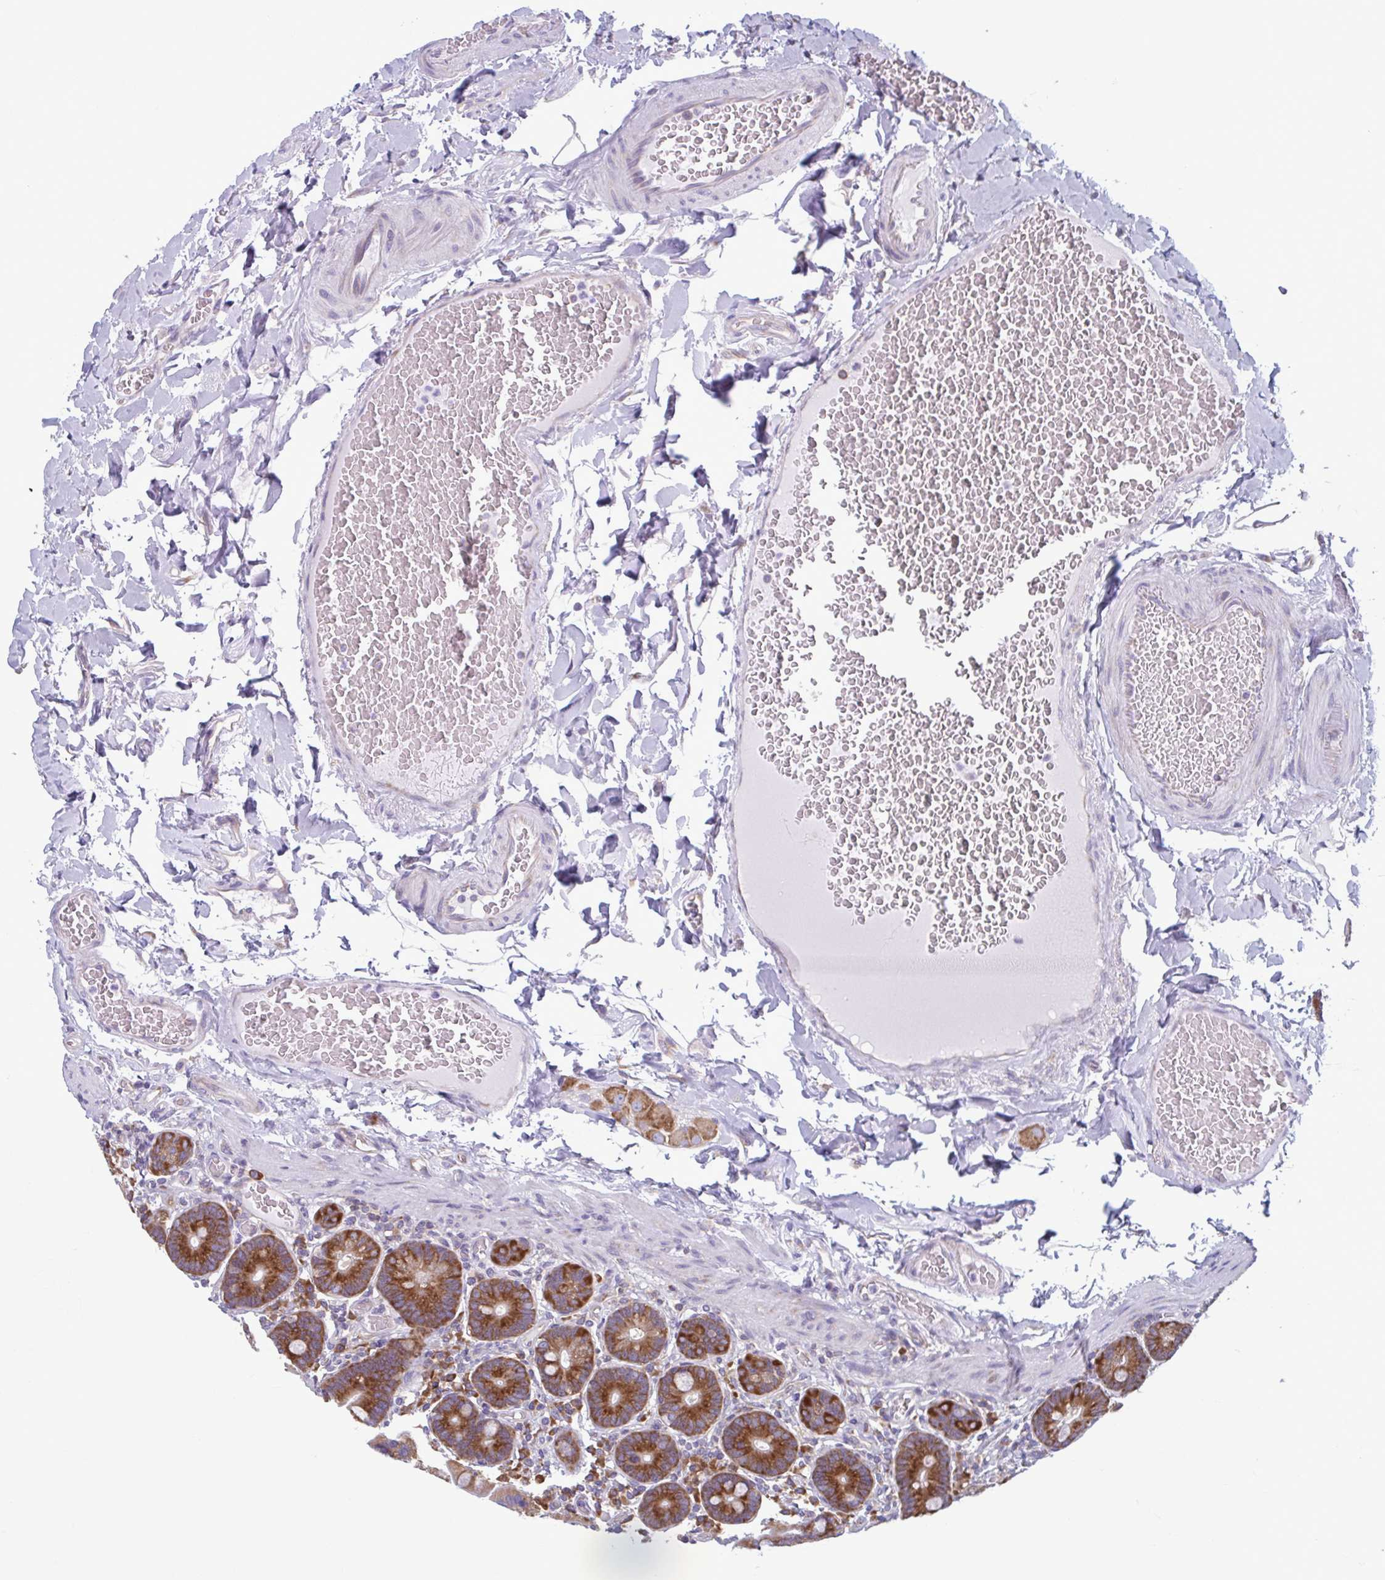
{"staining": {"intensity": "moderate", "quantity": ">75%", "location": "cytoplasmic/membranous"}, "tissue": "duodenum", "cell_type": "Glandular cells", "image_type": "normal", "snomed": [{"axis": "morphology", "description": "Normal tissue, NOS"}, {"axis": "topography", "description": "Duodenum"}], "caption": "Glandular cells reveal moderate cytoplasmic/membranous positivity in about >75% of cells in unremarkable duodenum. (DAB (3,3'-diaminobenzidine) = brown stain, brightfield microscopy at high magnification).", "gene": "RPS16", "patient": {"sex": "female", "age": 62}}